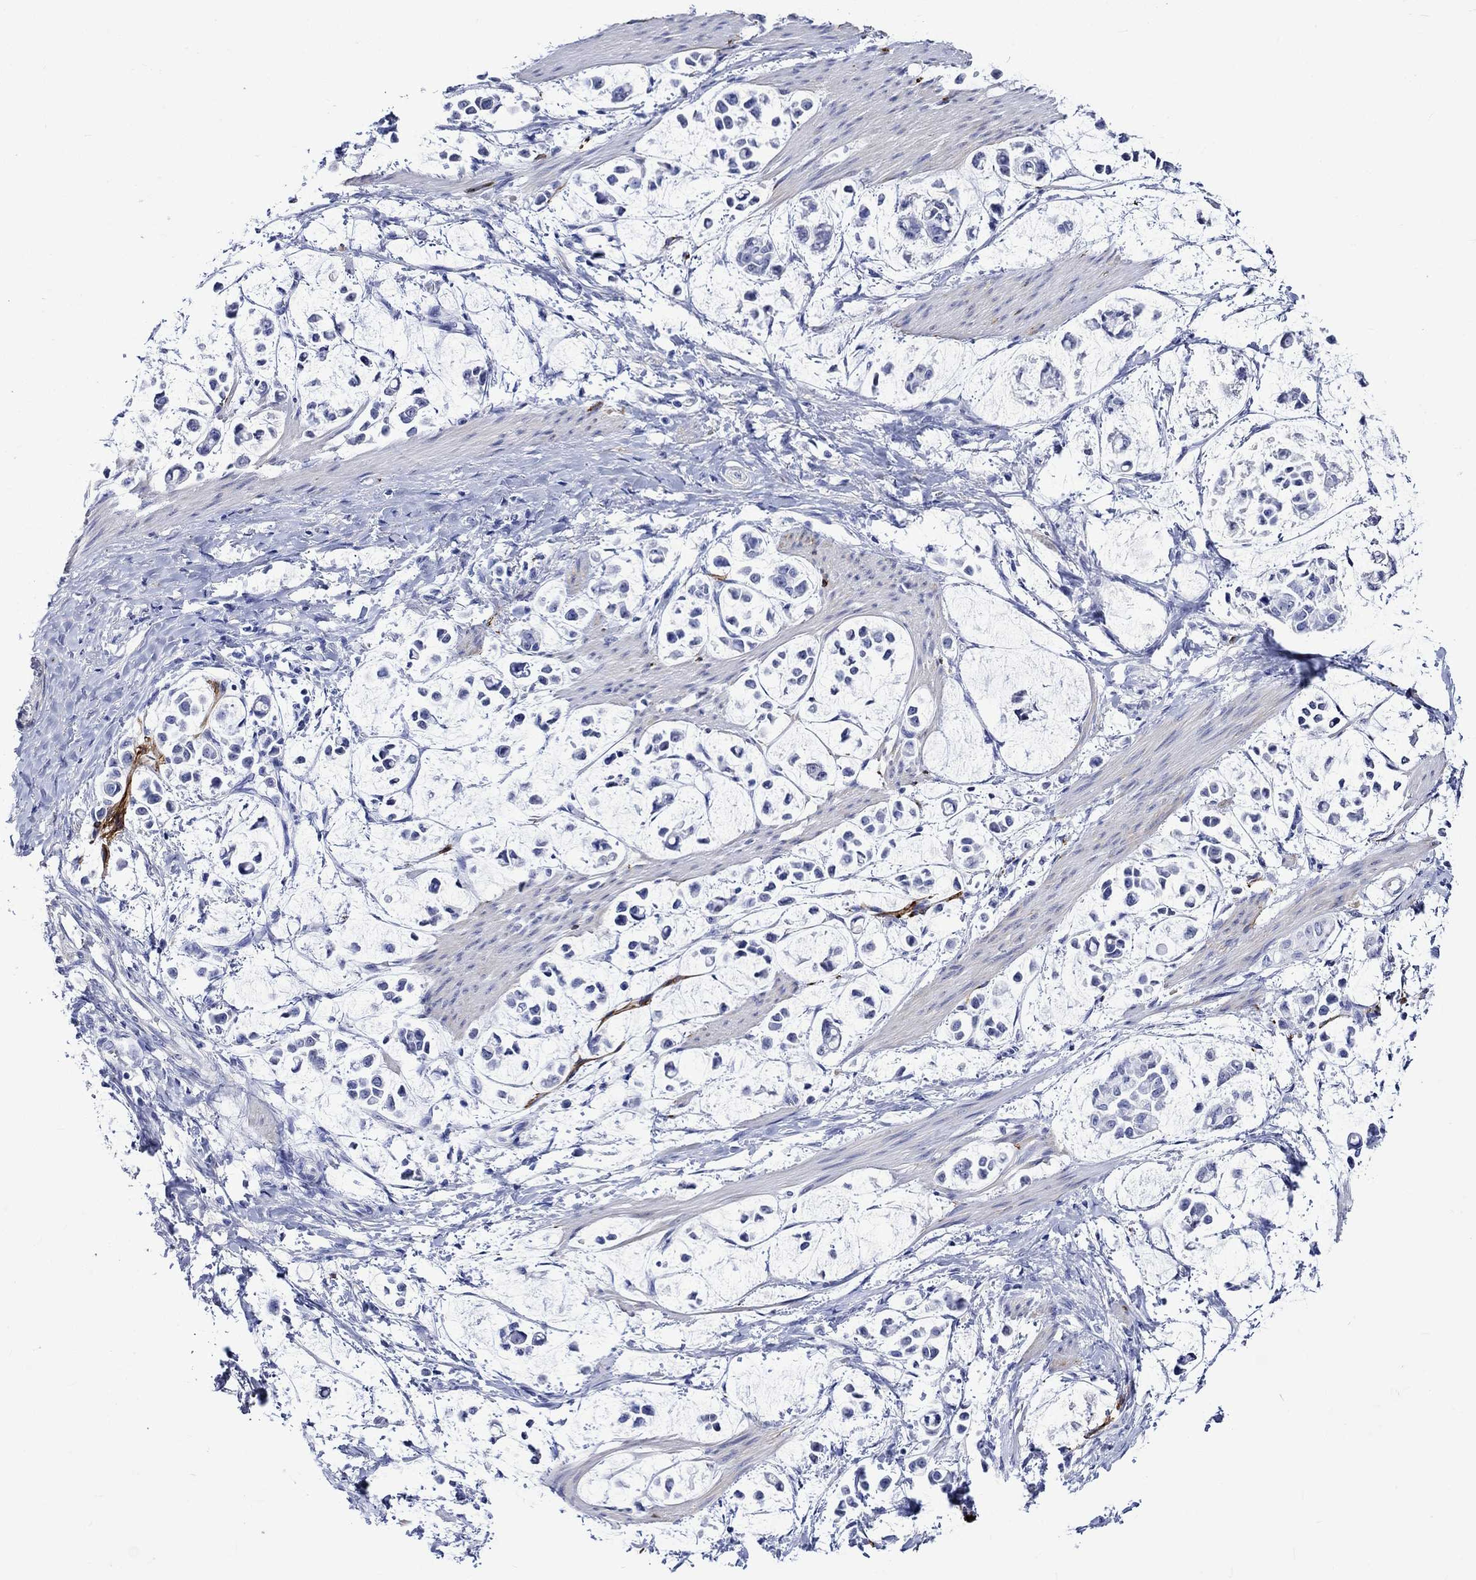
{"staining": {"intensity": "negative", "quantity": "none", "location": "none"}, "tissue": "stomach cancer", "cell_type": "Tumor cells", "image_type": "cancer", "snomed": [{"axis": "morphology", "description": "Adenocarcinoma, NOS"}, {"axis": "topography", "description": "Stomach"}], "caption": "Immunohistochemistry (IHC) micrograph of neoplastic tissue: human stomach adenocarcinoma stained with DAB demonstrates no significant protein staining in tumor cells.", "gene": "CRYAB", "patient": {"sex": "male", "age": 82}}